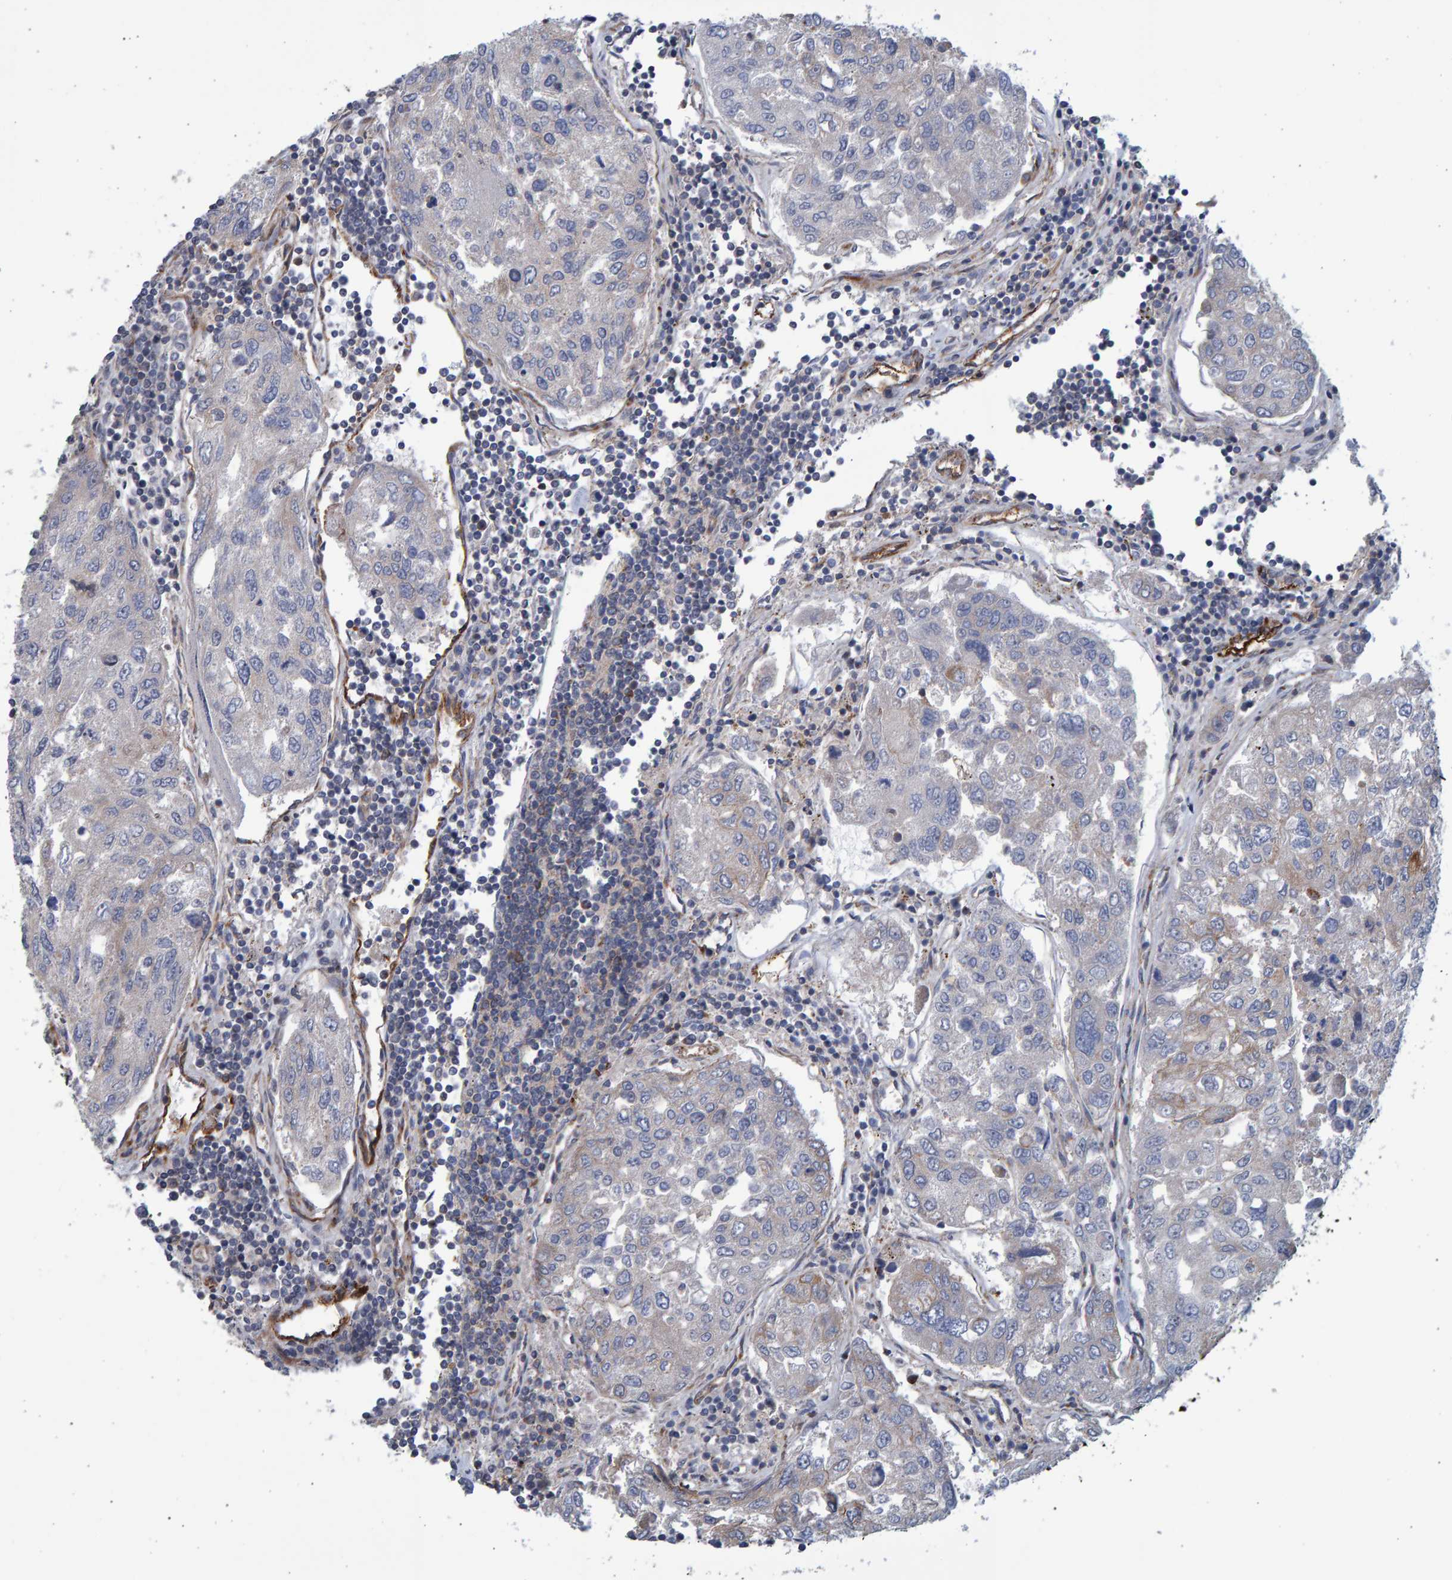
{"staining": {"intensity": "negative", "quantity": "none", "location": "none"}, "tissue": "urothelial cancer", "cell_type": "Tumor cells", "image_type": "cancer", "snomed": [{"axis": "morphology", "description": "Urothelial carcinoma, High grade"}, {"axis": "topography", "description": "Lymph node"}, {"axis": "topography", "description": "Urinary bladder"}], "caption": "An immunohistochemistry photomicrograph of urothelial cancer is shown. There is no staining in tumor cells of urothelial cancer. (Stains: DAB immunohistochemistry (IHC) with hematoxylin counter stain, Microscopy: brightfield microscopy at high magnification).", "gene": "LRBA", "patient": {"sex": "male", "age": 51}}